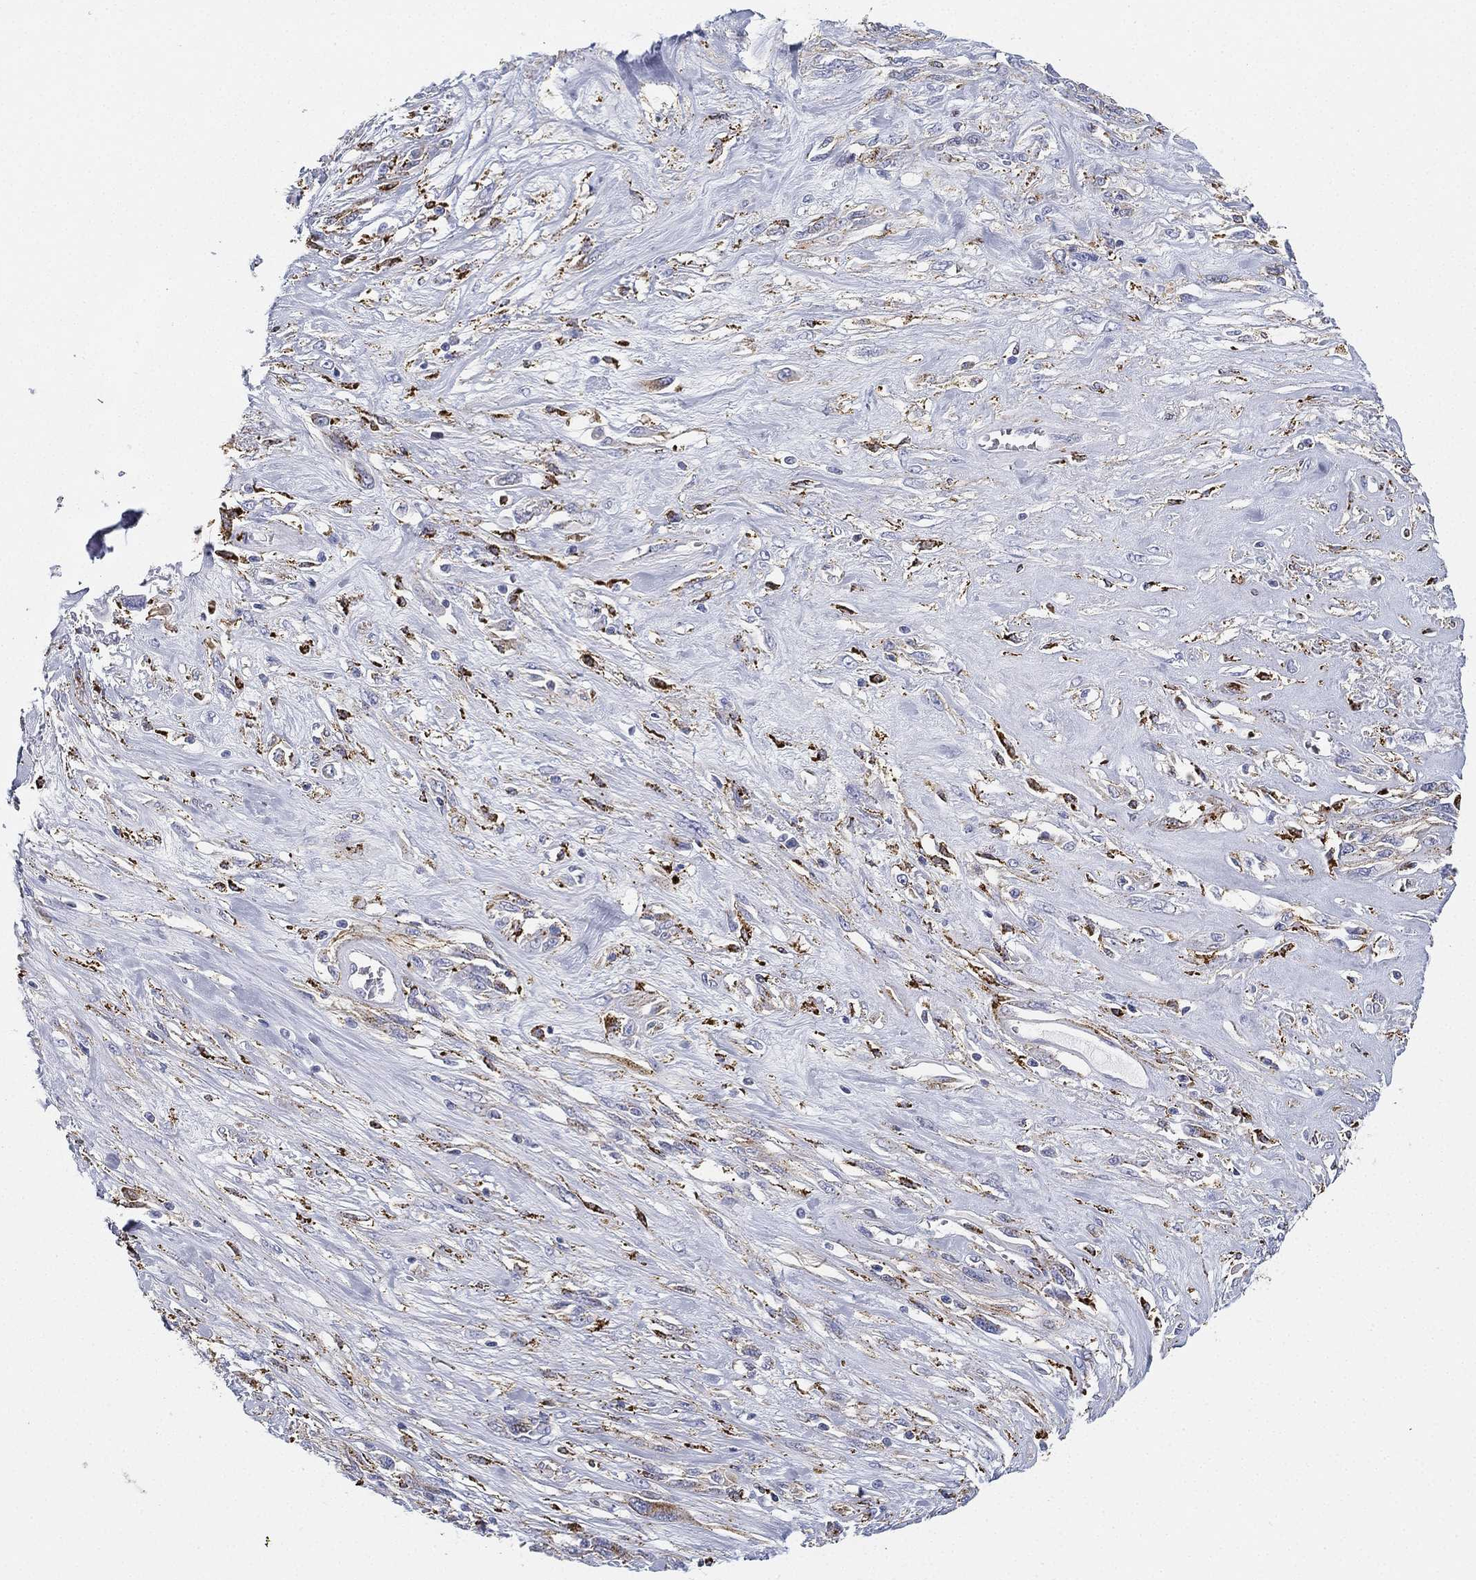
{"staining": {"intensity": "moderate", "quantity": "<25%", "location": "cytoplasmic/membranous"}, "tissue": "melanoma", "cell_type": "Tumor cells", "image_type": "cancer", "snomed": [{"axis": "morphology", "description": "Malignant melanoma, NOS"}, {"axis": "topography", "description": "Skin"}], "caption": "Protein expression analysis of human melanoma reveals moderate cytoplasmic/membranous staining in approximately <25% of tumor cells.", "gene": "NPC2", "patient": {"sex": "female", "age": 91}}